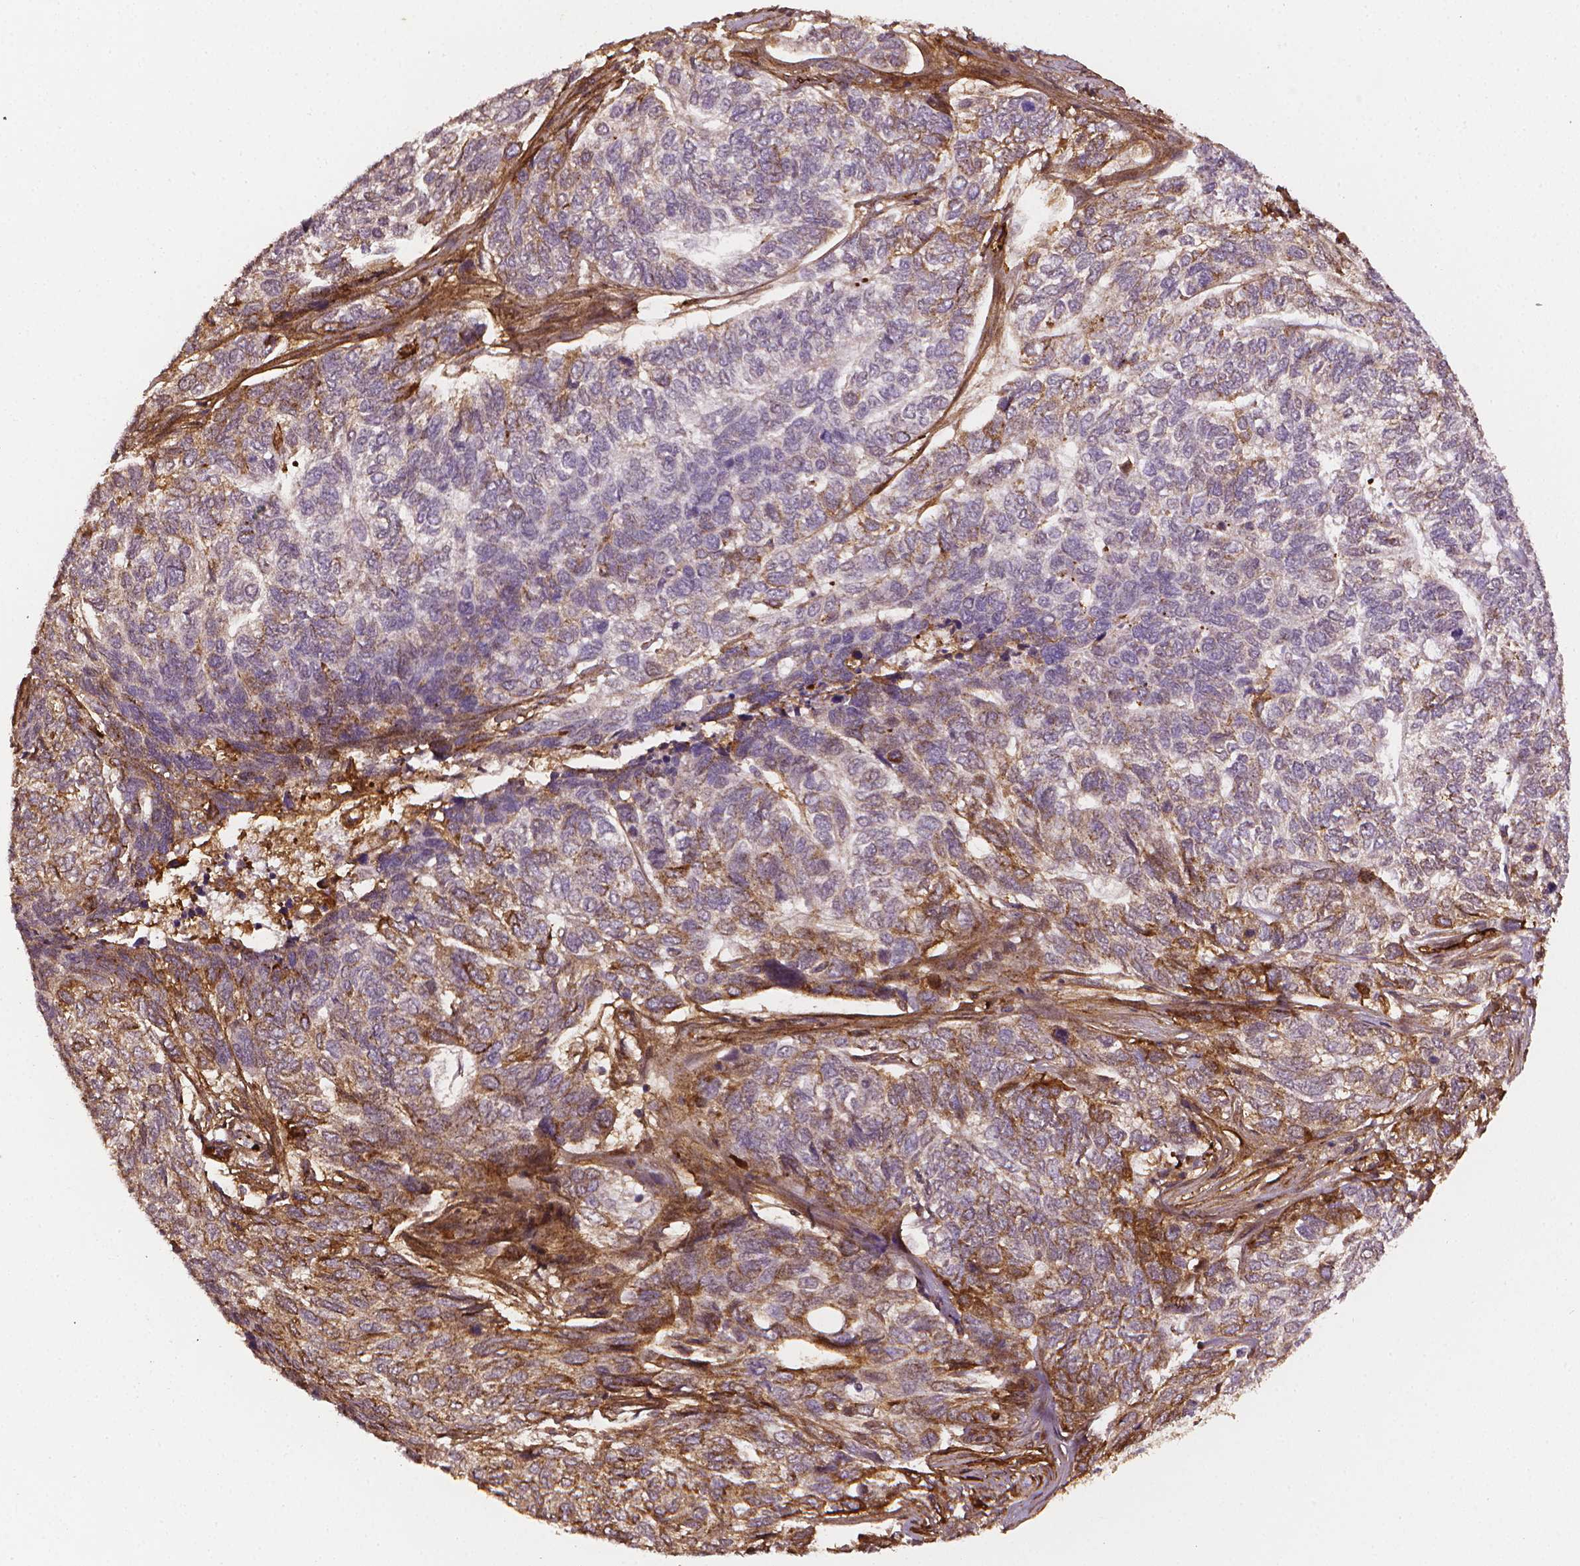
{"staining": {"intensity": "moderate", "quantity": "<25%", "location": "cytoplasmic/membranous"}, "tissue": "skin cancer", "cell_type": "Tumor cells", "image_type": "cancer", "snomed": [{"axis": "morphology", "description": "Basal cell carcinoma"}, {"axis": "topography", "description": "Skin"}], "caption": "The photomicrograph shows immunohistochemical staining of basal cell carcinoma (skin). There is moderate cytoplasmic/membranous positivity is present in about <25% of tumor cells. (Stains: DAB in brown, nuclei in blue, Microscopy: brightfield microscopy at high magnification).", "gene": "DCN", "patient": {"sex": "female", "age": 65}}